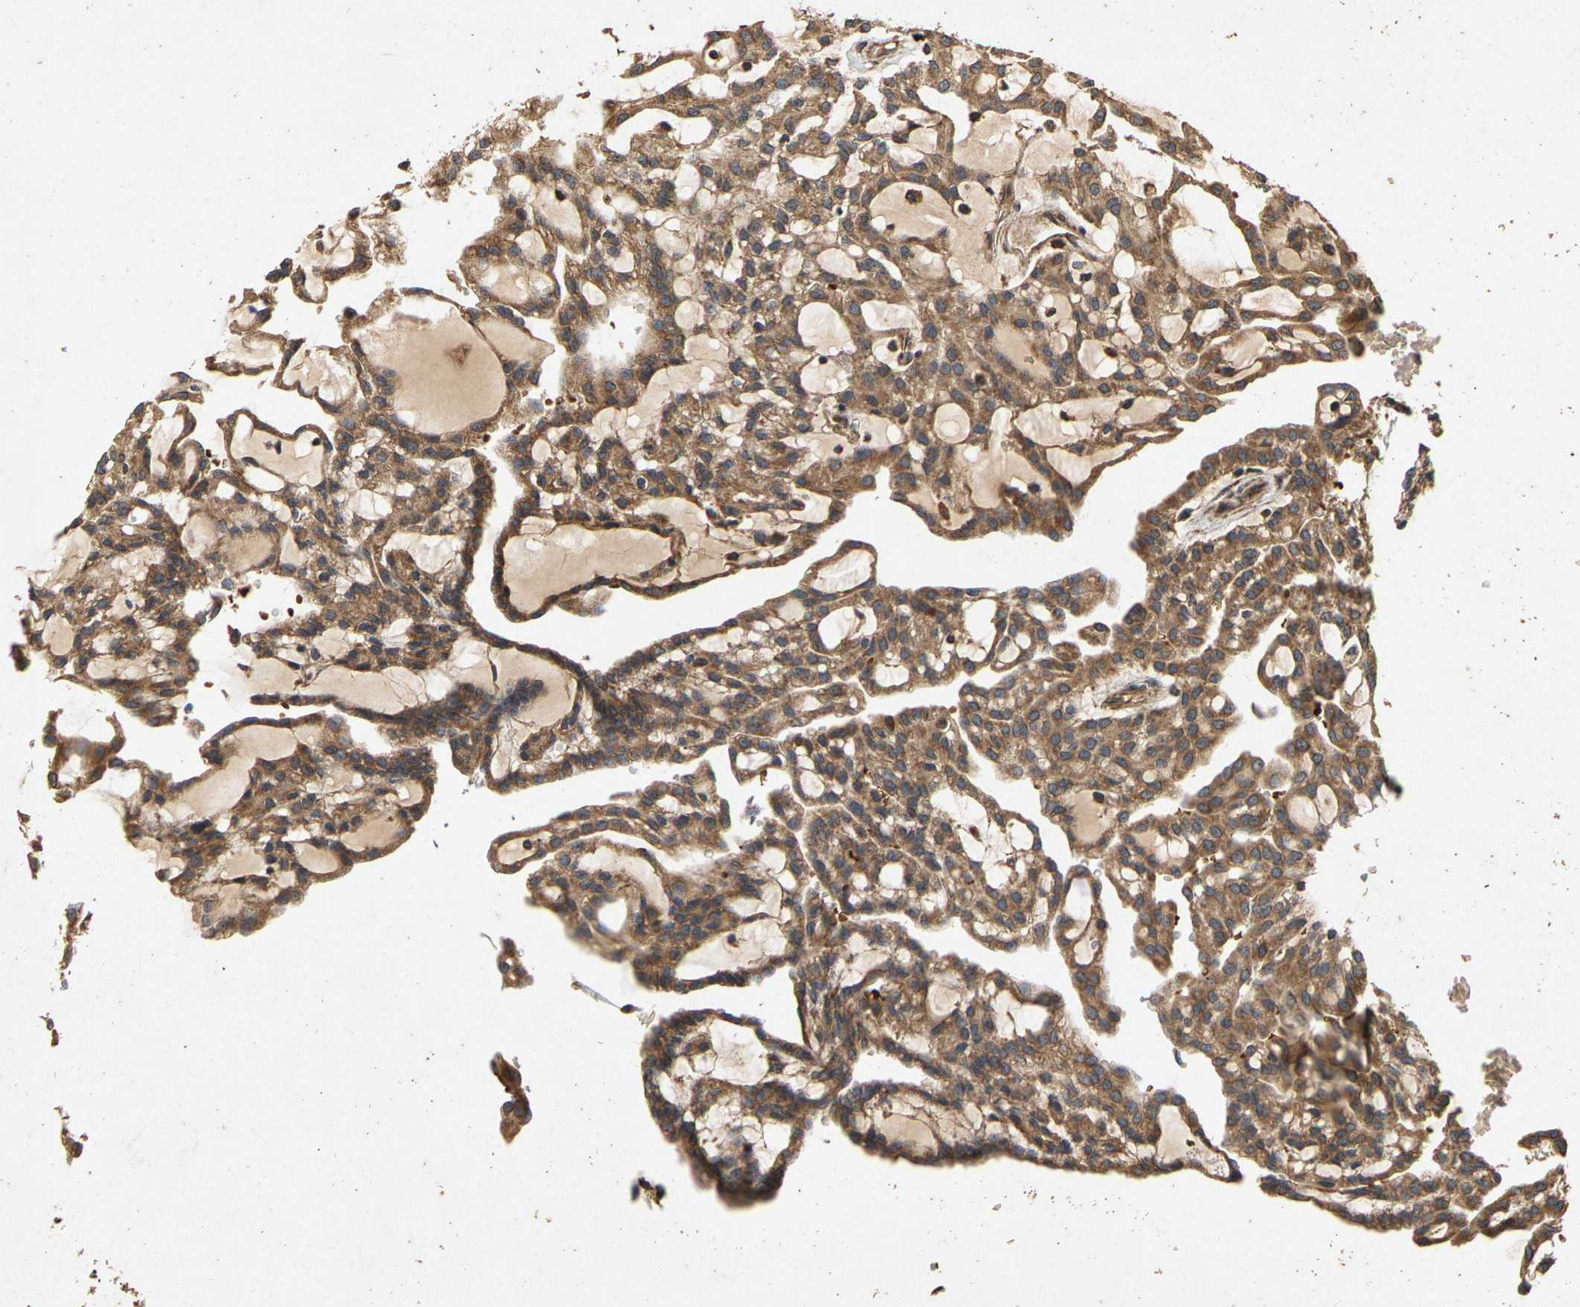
{"staining": {"intensity": "moderate", "quantity": ">75%", "location": "cytoplasmic/membranous"}, "tissue": "renal cancer", "cell_type": "Tumor cells", "image_type": "cancer", "snomed": [{"axis": "morphology", "description": "Adenocarcinoma, NOS"}, {"axis": "topography", "description": "Kidney"}], "caption": "A brown stain highlights moderate cytoplasmic/membranous staining of a protein in human renal cancer tumor cells. (brown staining indicates protein expression, while blue staining denotes nuclei).", "gene": "CIDEC", "patient": {"sex": "male", "age": 63}}